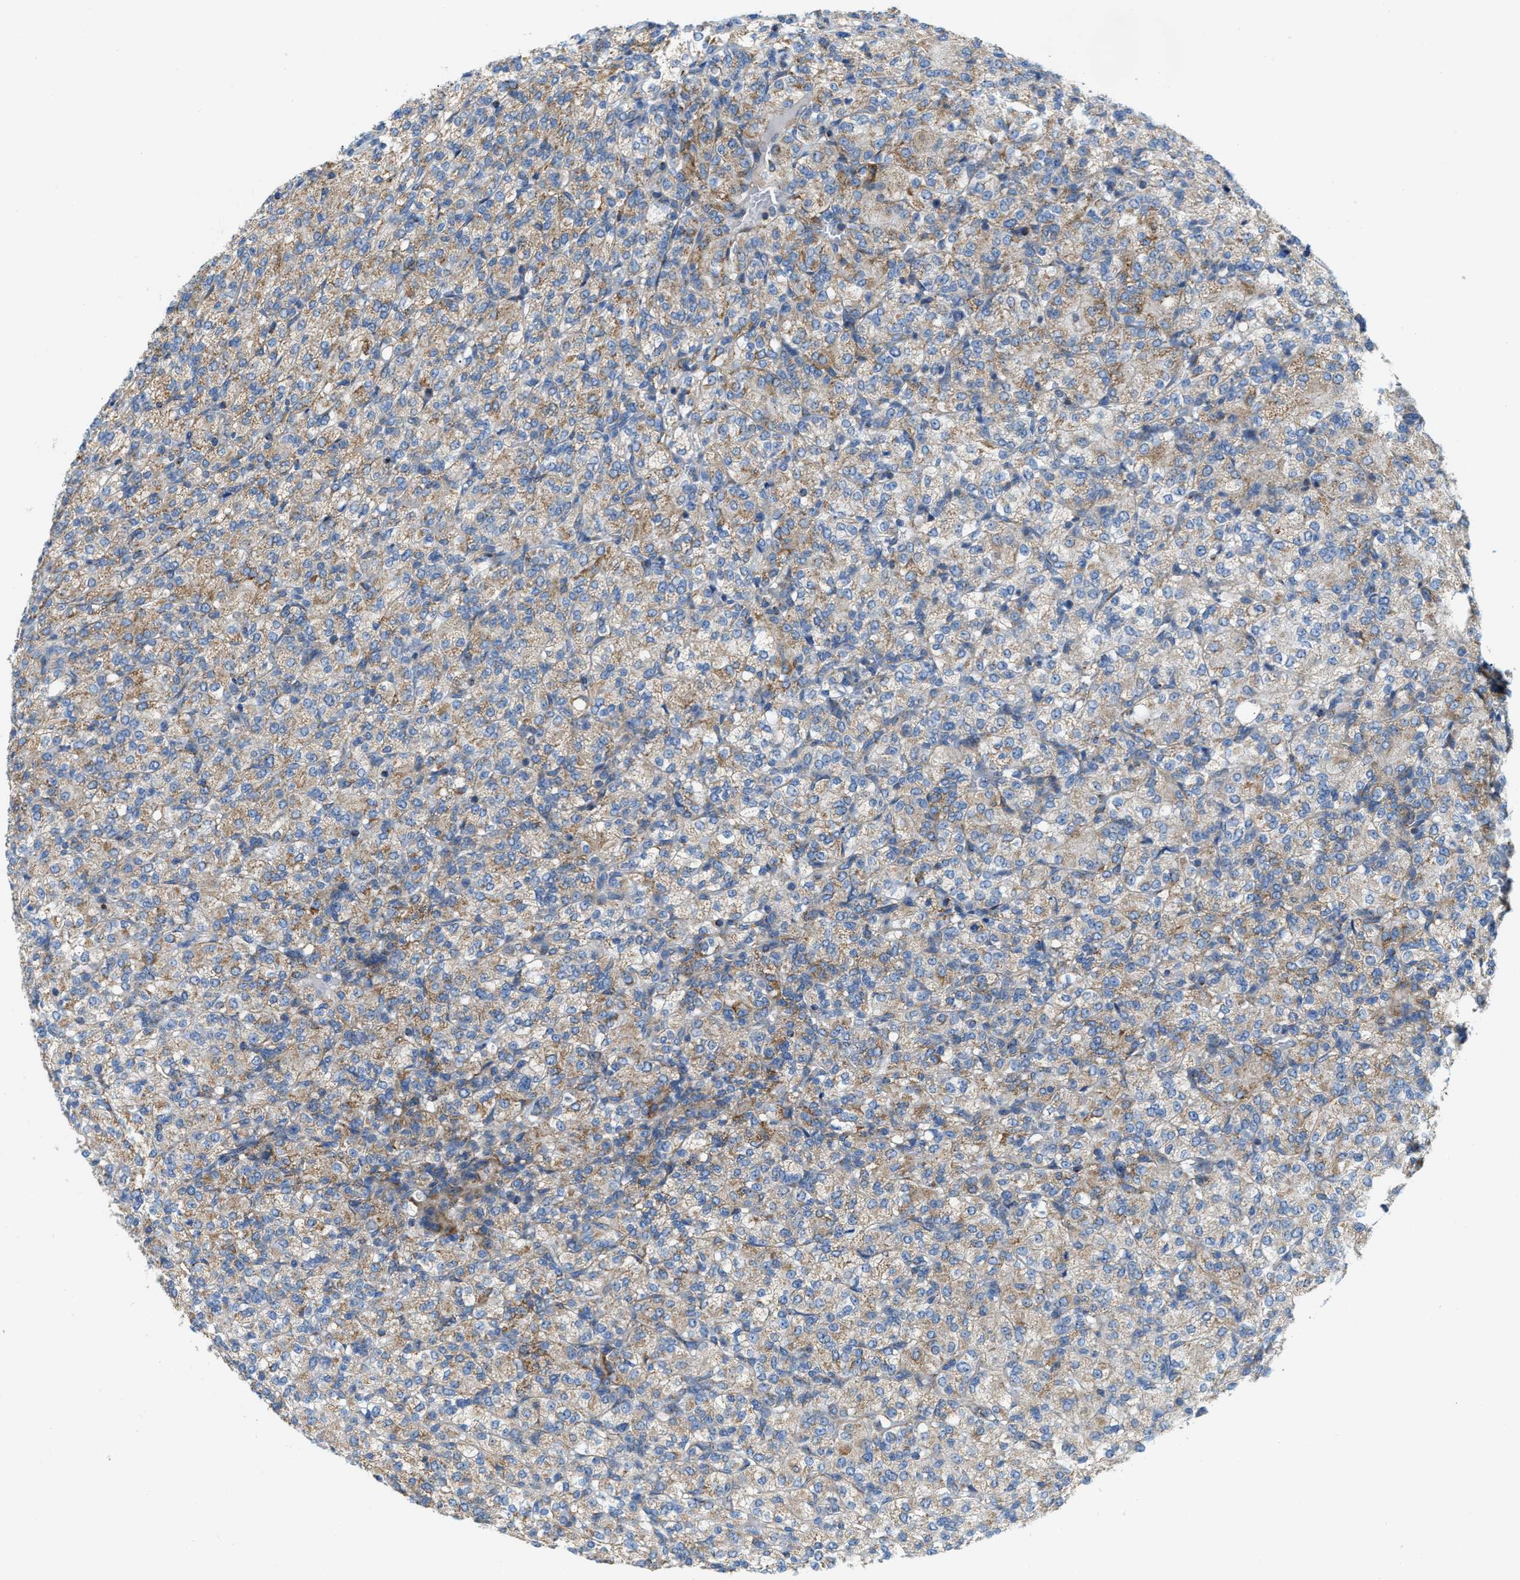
{"staining": {"intensity": "moderate", "quantity": "25%-75%", "location": "cytoplasmic/membranous"}, "tissue": "renal cancer", "cell_type": "Tumor cells", "image_type": "cancer", "snomed": [{"axis": "morphology", "description": "Adenocarcinoma, NOS"}, {"axis": "topography", "description": "Kidney"}], "caption": "There is medium levels of moderate cytoplasmic/membranous positivity in tumor cells of adenocarcinoma (renal), as demonstrated by immunohistochemical staining (brown color).", "gene": "JADE1", "patient": {"sex": "male", "age": 77}}